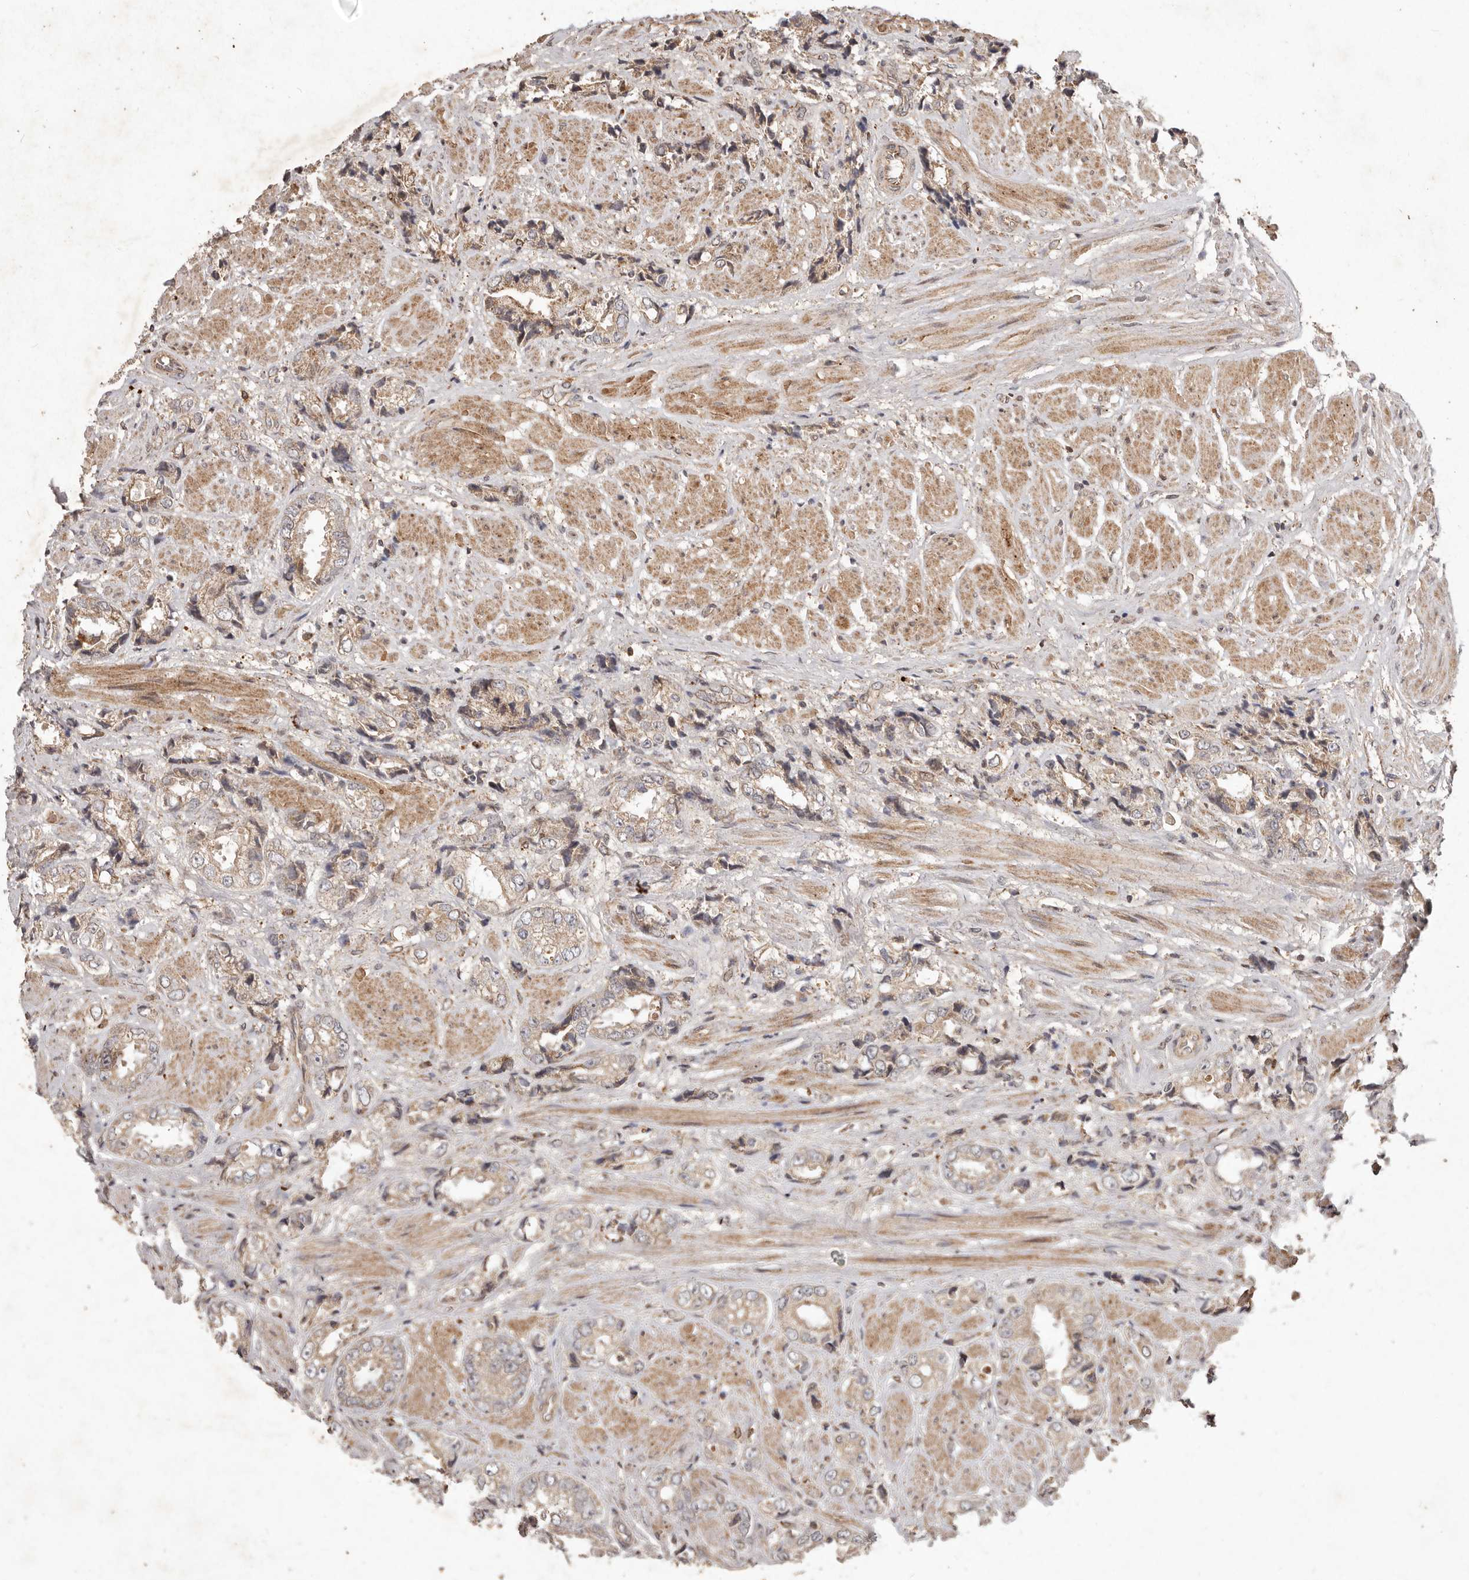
{"staining": {"intensity": "weak", "quantity": "25%-75%", "location": "cytoplasmic/membranous"}, "tissue": "prostate cancer", "cell_type": "Tumor cells", "image_type": "cancer", "snomed": [{"axis": "morphology", "description": "Adenocarcinoma, High grade"}, {"axis": "topography", "description": "Prostate"}], "caption": "A micrograph of prostate high-grade adenocarcinoma stained for a protein displays weak cytoplasmic/membranous brown staining in tumor cells. (Brightfield microscopy of DAB IHC at high magnification).", "gene": "PLOD2", "patient": {"sex": "male", "age": 61}}